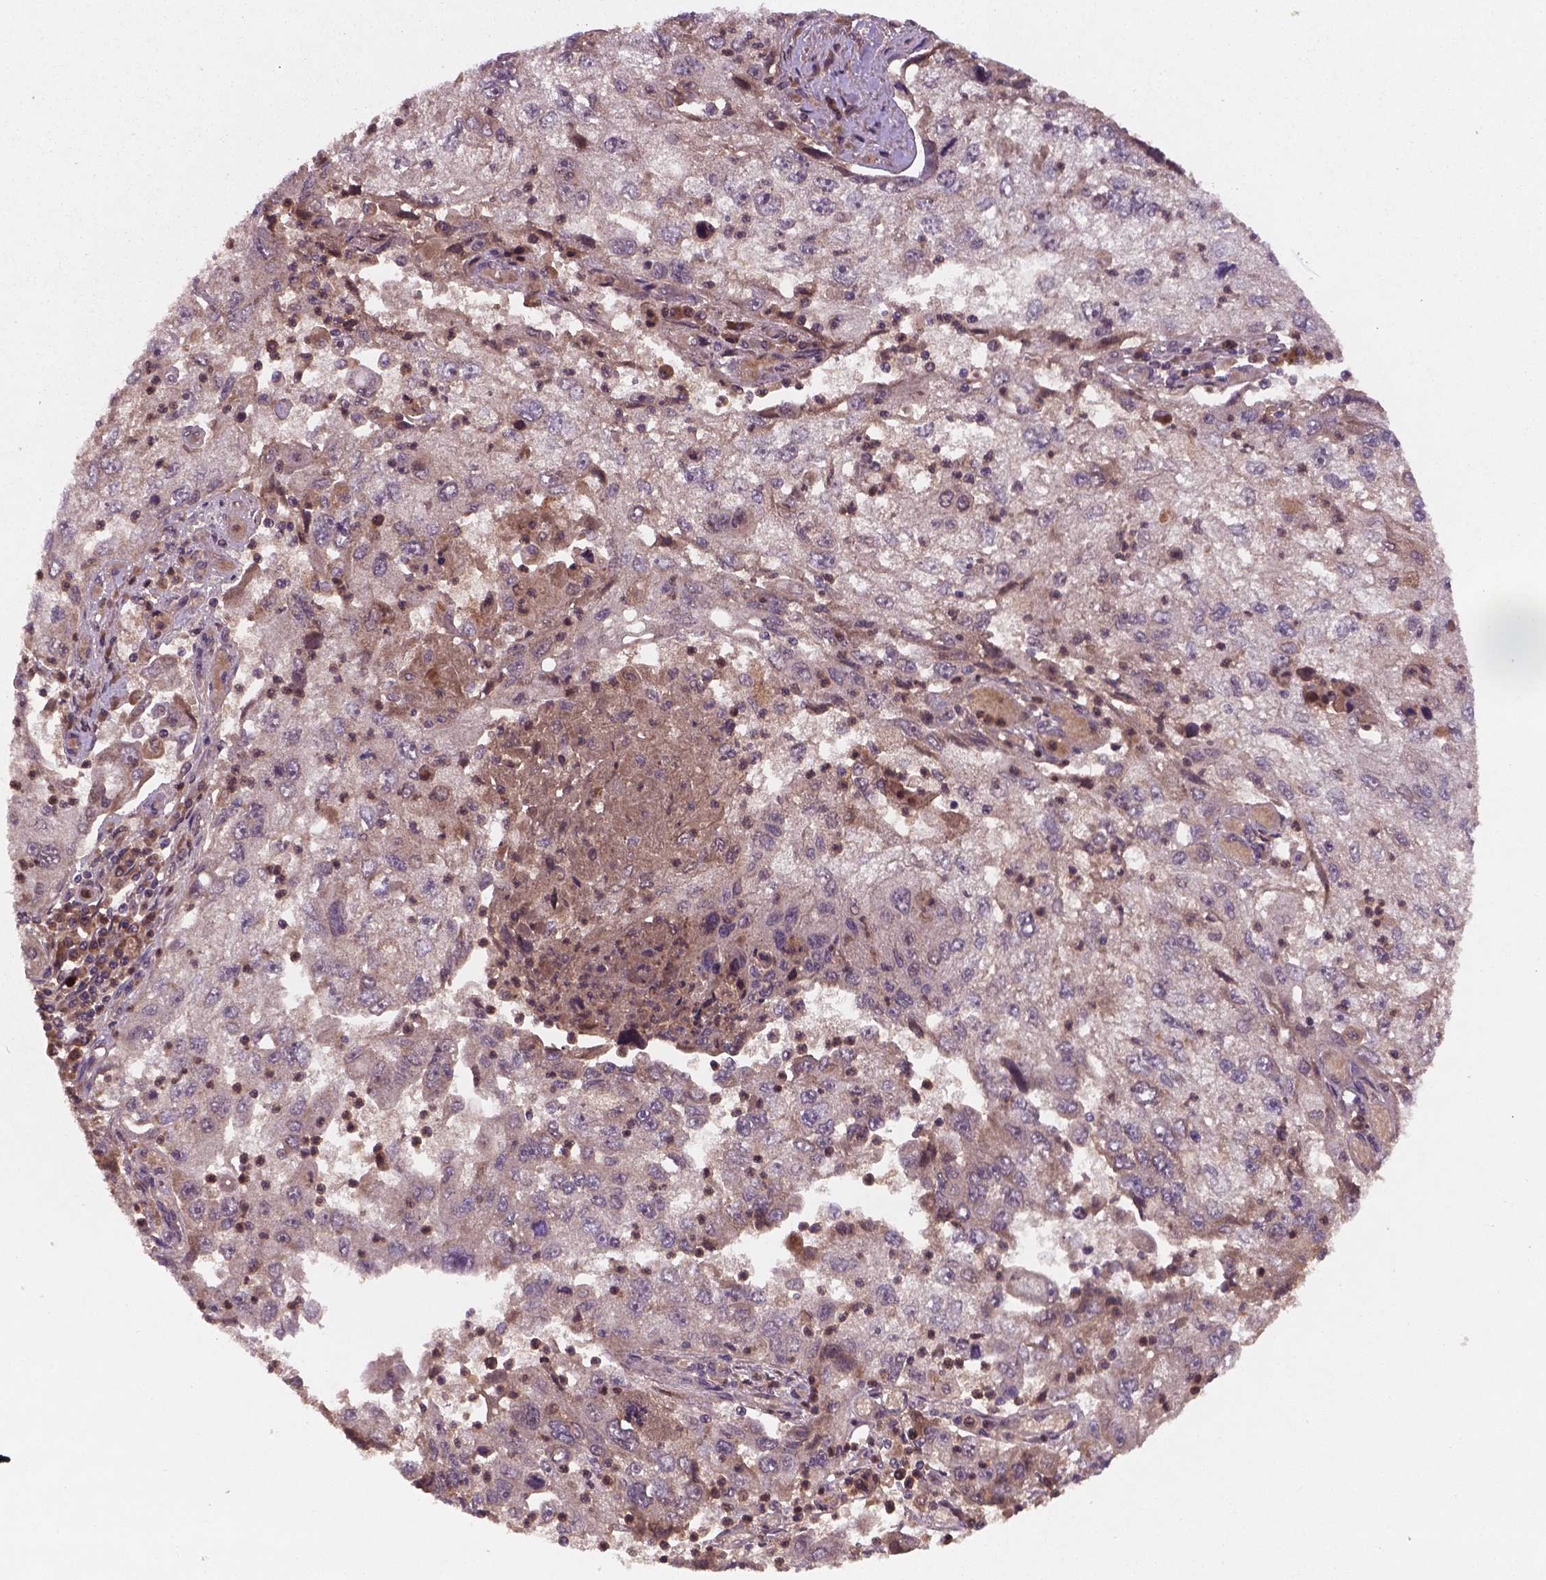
{"staining": {"intensity": "weak", "quantity": "<25%", "location": "cytoplasmic/membranous"}, "tissue": "cervical cancer", "cell_type": "Tumor cells", "image_type": "cancer", "snomed": [{"axis": "morphology", "description": "Squamous cell carcinoma, NOS"}, {"axis": "topography", "description": "Cervix"}], "caption": "Tumor cells are negative for protein expression in human cervical cancer.", "gene": "NIPAL2", "patient": {"sex": "female", "age": 36}}